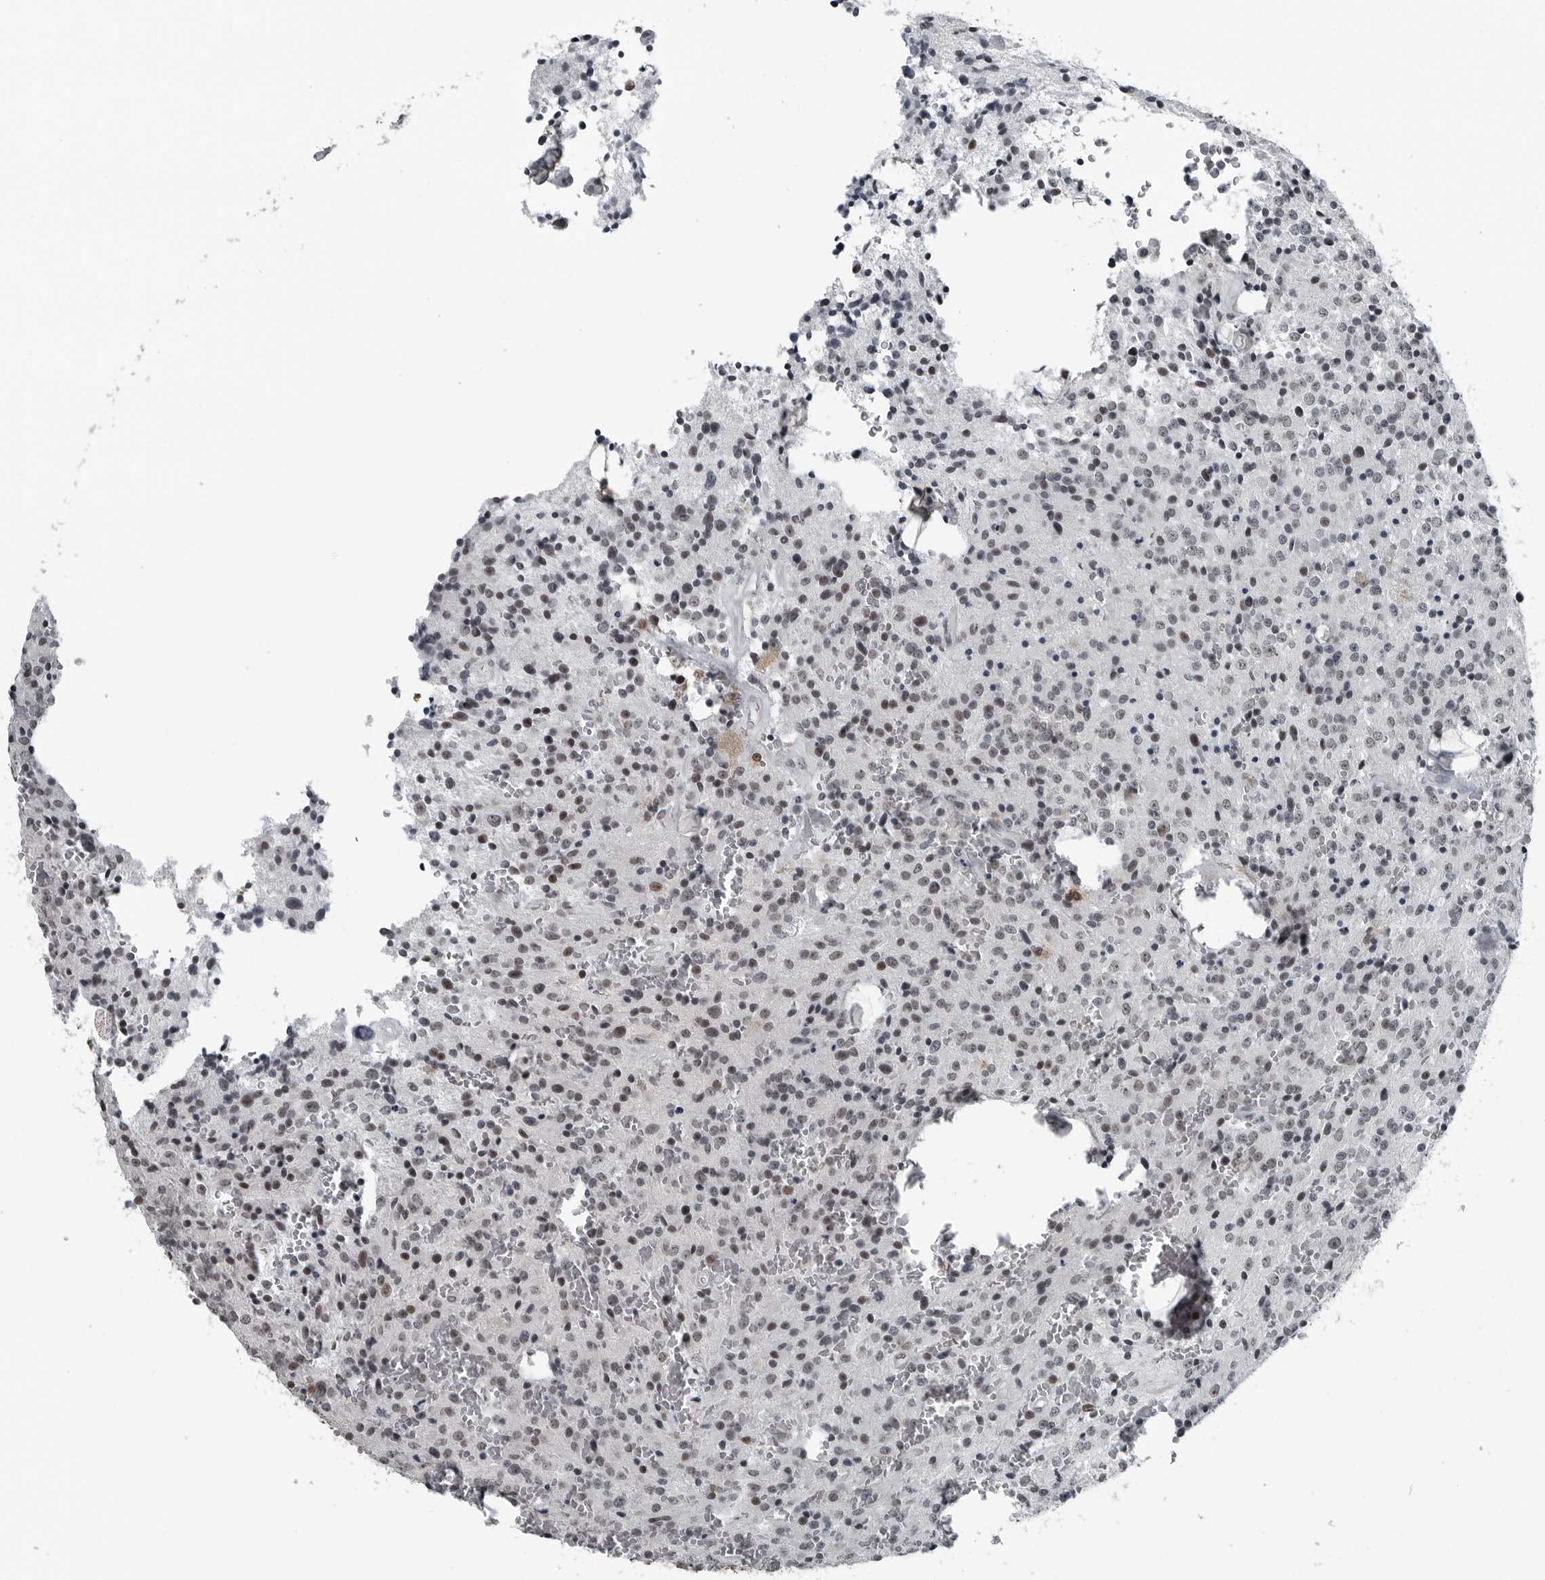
{"staining": {"intensity": "weak", "quantity": "25%-75%", "location": "nuclear"}, "tissue": "glioma", "cell_type": "Tumor cells", "image_type": "cancer", "snomed": [{"axis": "morphology", "description": "Glioma, malignant, Low grade"}, {"axis": "topography", "description": "Brain"}], "caption": "Glioma tissue exhibits weak nuclear expression in about 25%-75% of tumor cells, visualized by immunohistochemistry. The staining was performed using DAB (3,3'-diaminobenzidine) to visualize the protein expression in brown, while the nuclei were stained in blue with hematoxylin (Magnification: 20x).", "gene": "AKR1A1", "patient": {"sex": "male", "age": 58}}